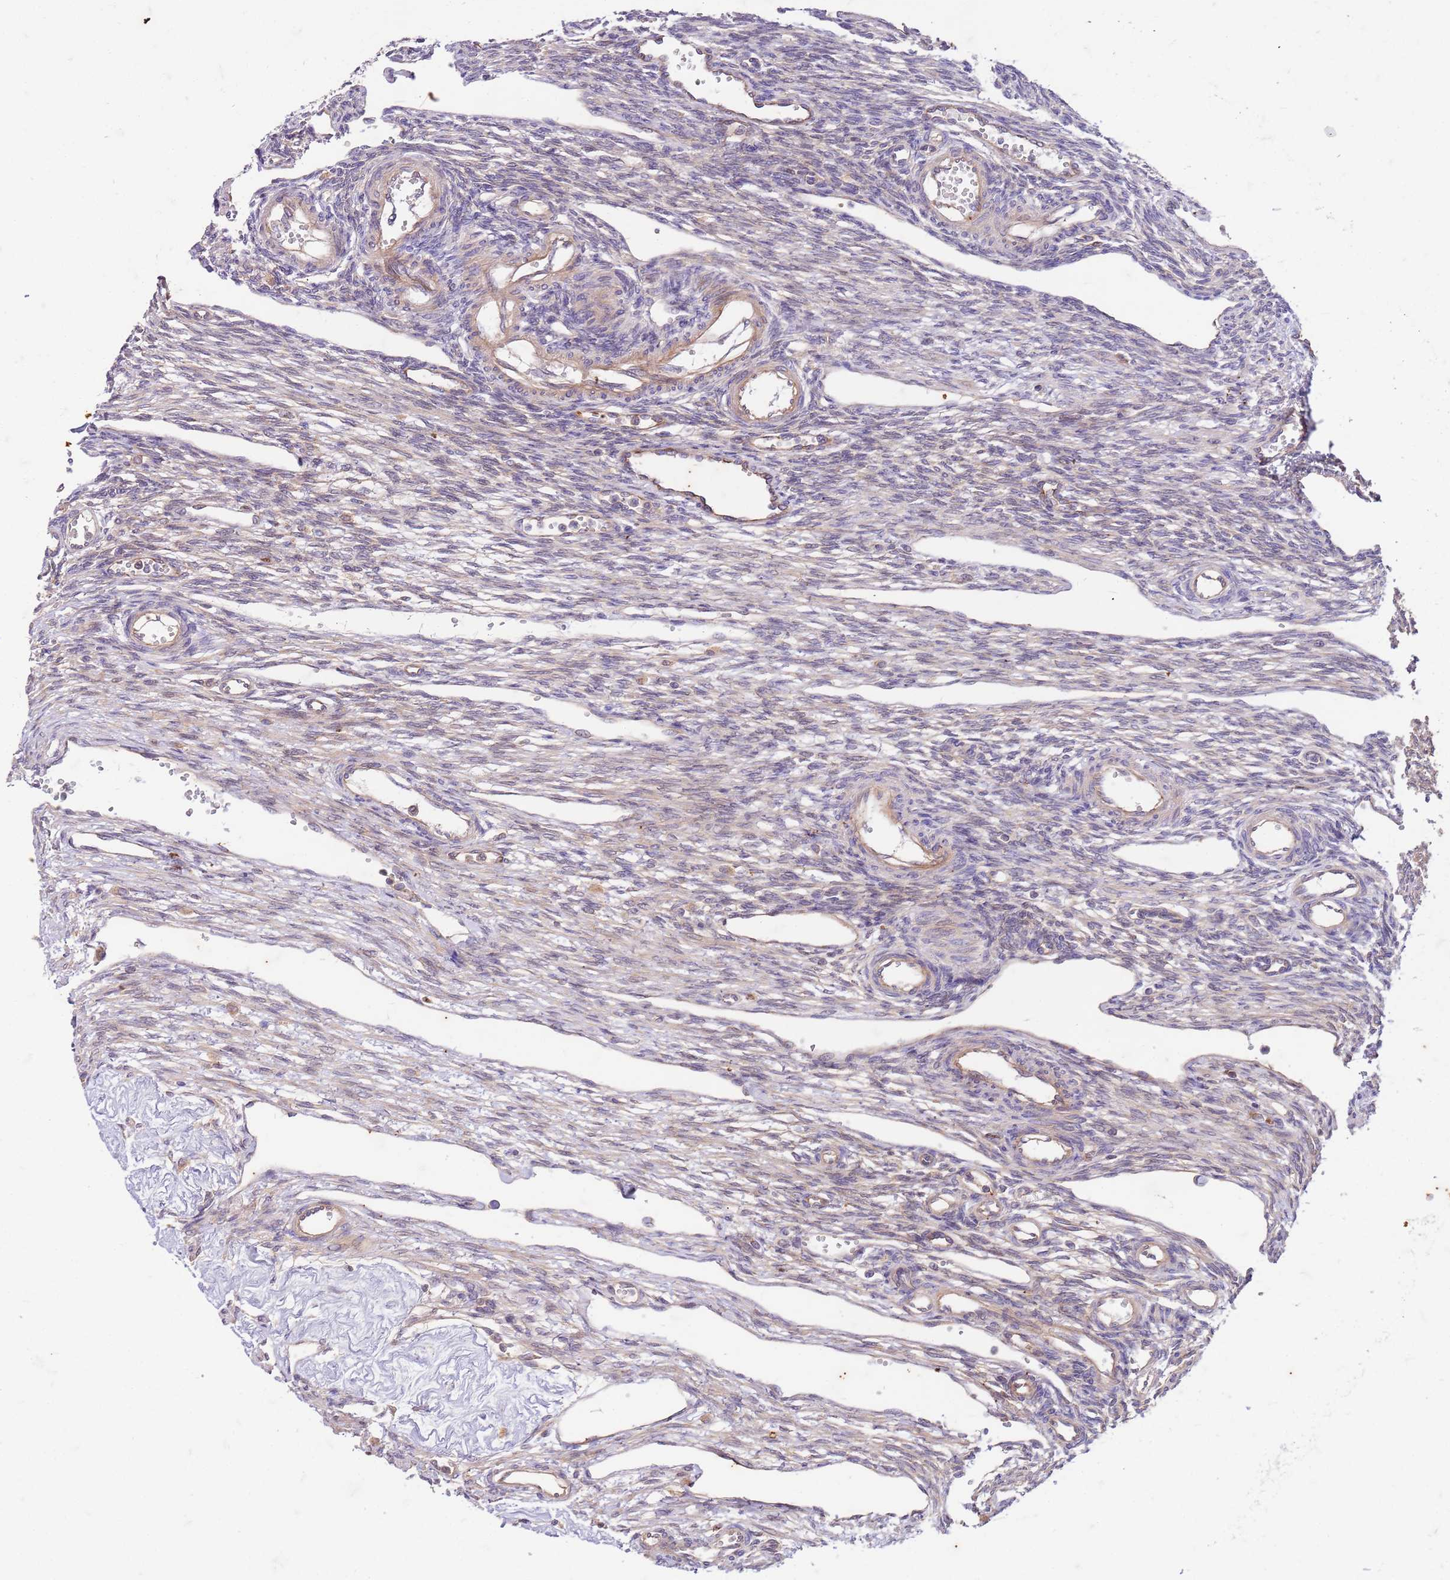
{"staining": {"intensity": "negative", "quantity": "none", "location": "none"}, "tissue": "ovary", "cell_type": "Ovarian stroma cells", "image_type": "normal", "snomed": [{"axis": "morphology", "description": "Normal tissue, NOS"}, {"axis": "morphology", "description": "Cyst, NOS"}, {"axis": "topography", "description": "Ovary"}], "caption": "The image exhibits no significant positivity in ovarian stroma cells of ovary. (Immunohistochemistry, brightfield microscopy, high magnification).", "gene": "OSBP", "patient": {"sex": "female", "age": 33}}